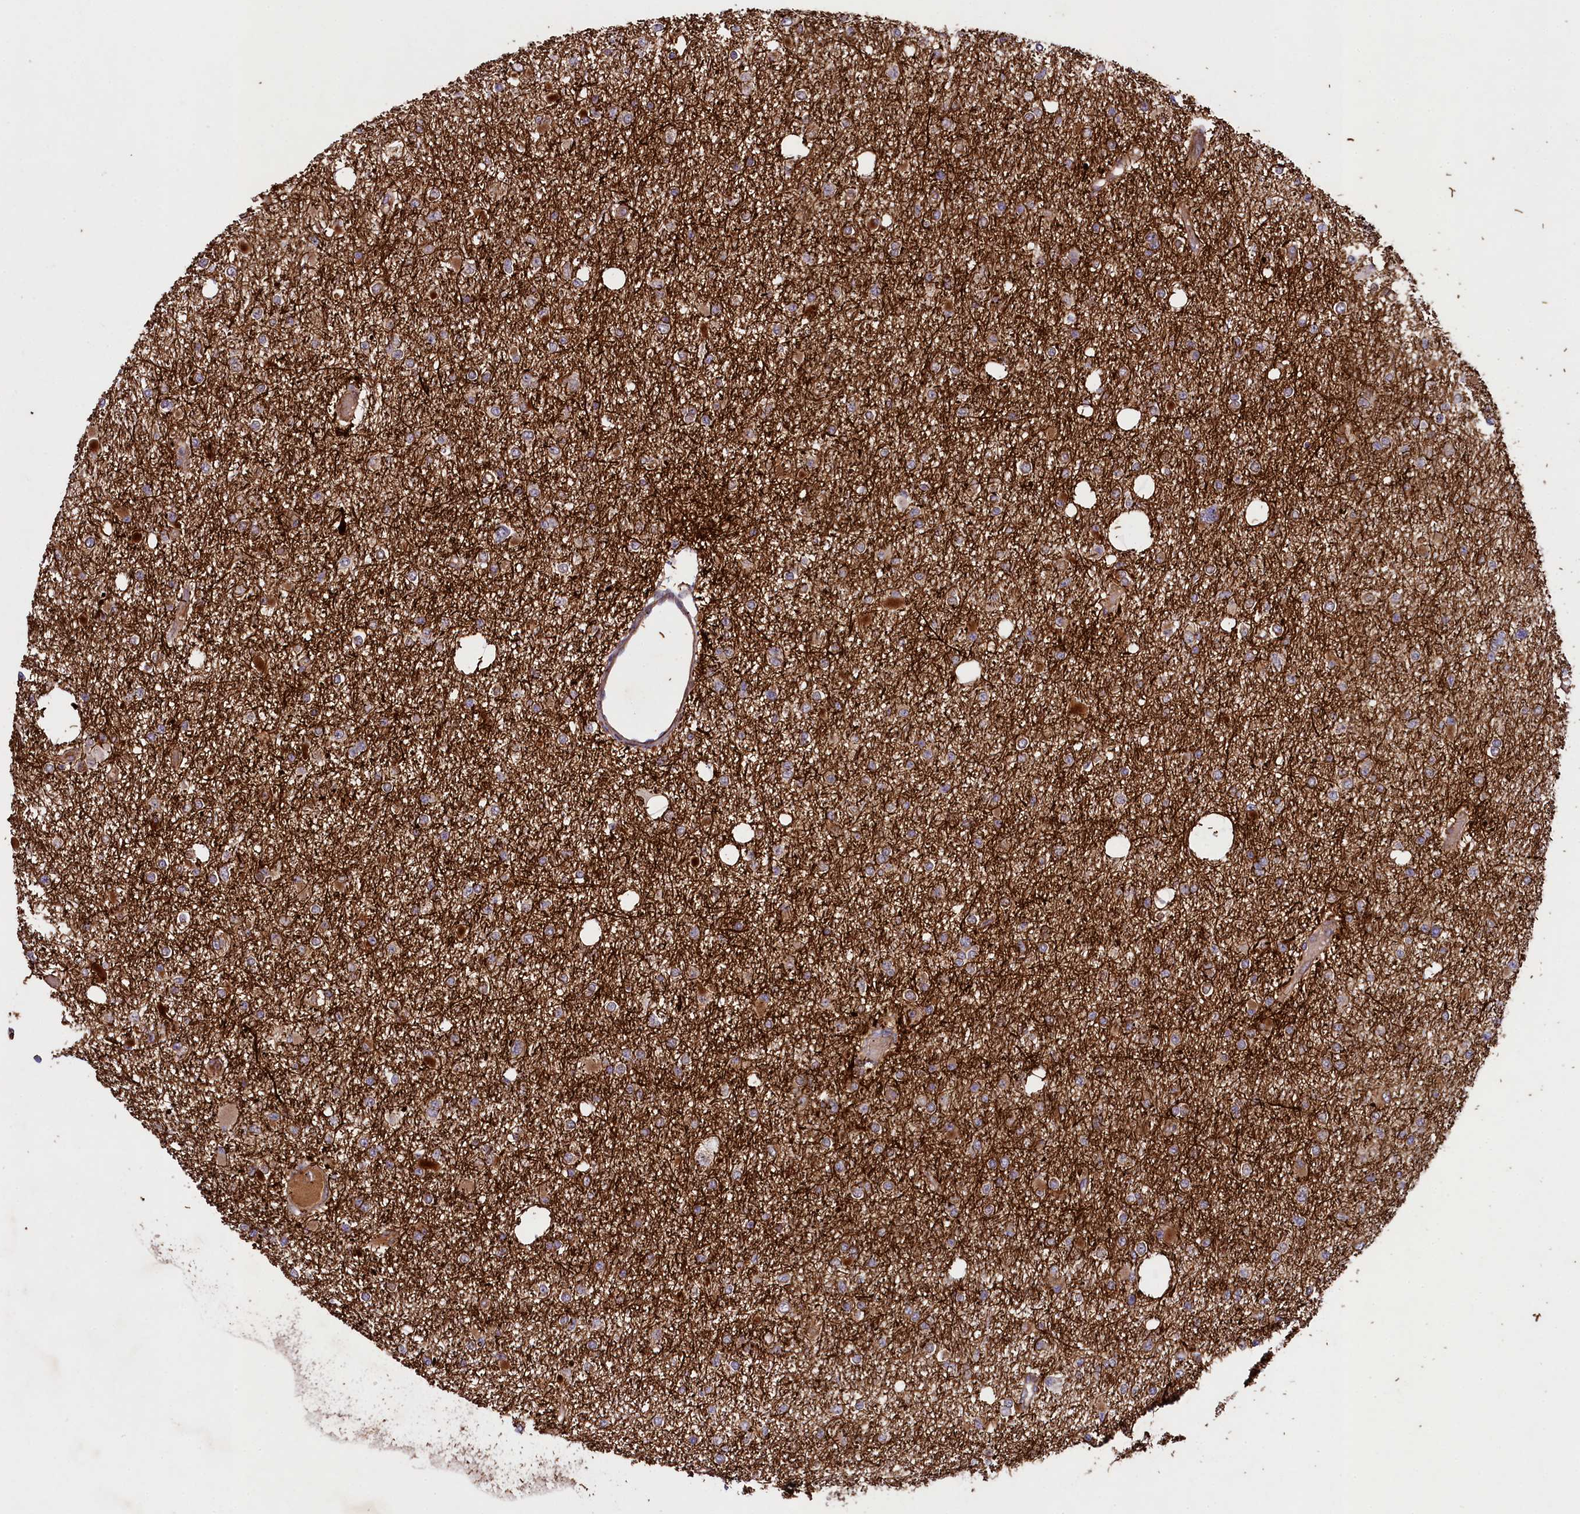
{"staining": {"intensity": "moderate", "quantity": "25%-75%", "location": "cytoplasmic/membranous"}, "tissue": "glioma", "cell_type": "Tumor cells", "image_type": "cancer", "snomed": [{"axis": "morphology", "description": "Glioma, malignant, Low grade"}, {"axis": "topography", "description": "Brain"}], "caption": "IHC staining of malignant low-grade glioma, which exhibits medium levels of moderate cytoplasmic/membranous positivity in about 25%-75% of tumor cells indicating moderate cytoplasmic/membranous protein staining. The staining was performed using DAB (brown) for protein detection and nuclei were counterstained in hematoxylin (blue).", "gene": "CCDC102A", "patient": {"sex": "female", "age": 22}}